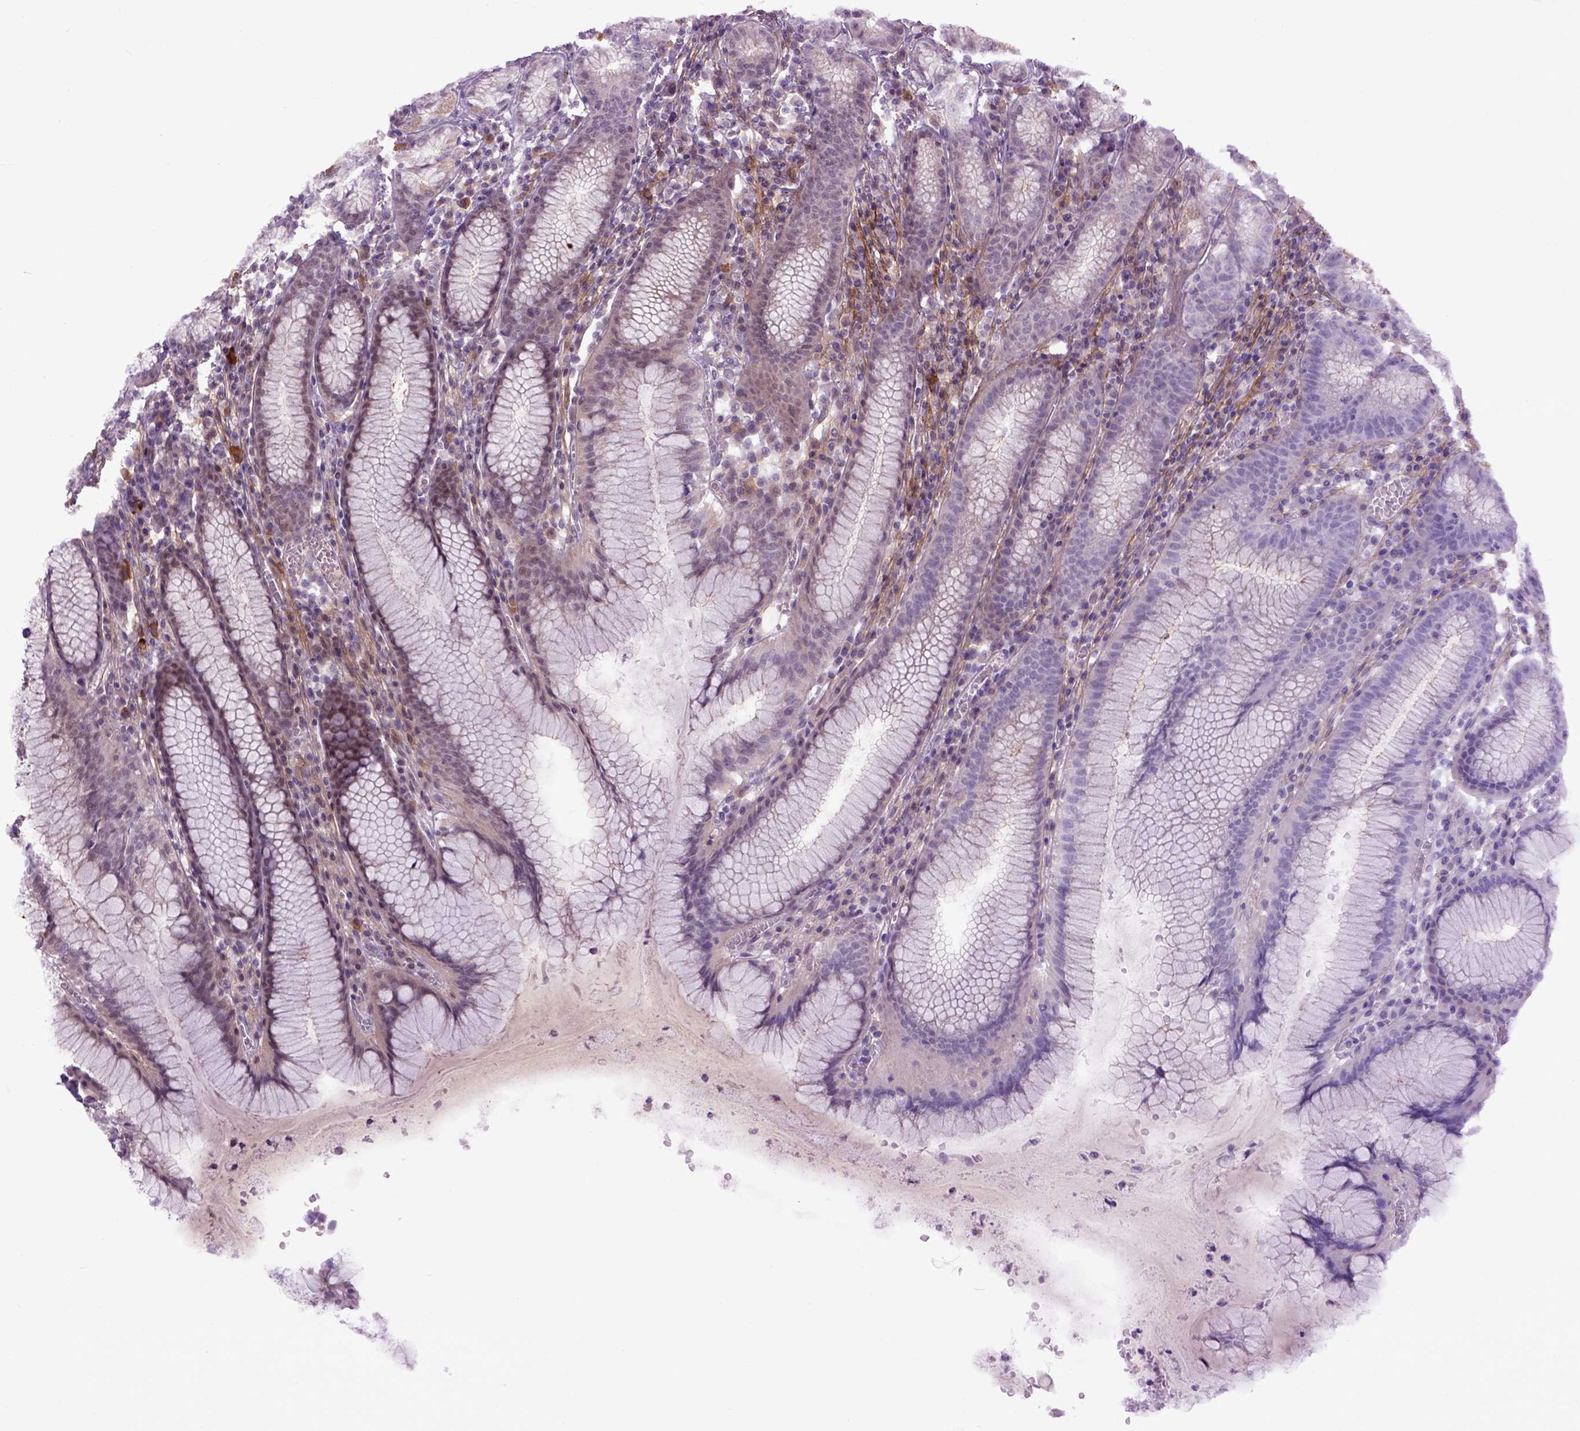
{"staining": {"intensity": "weak", "quantity": "25%-75%", "location": "cytoplasmic/membranous"}, "tissue": "stomach", "cell_type": "Glandular cells", "image_type": "normal", "snomed": [{"axis": "morphology", "description": "Normal tissue, NOS"}, {"axis": "topography", "description": "Stomach"}], "caption": "A photomicrograph of human stomach stained for a protein reveals weak cytoplasmic/membranous brown staining in glandular cells.", "gene": "EMILIN3", "patient": {"sex": "male", "age": 55}}